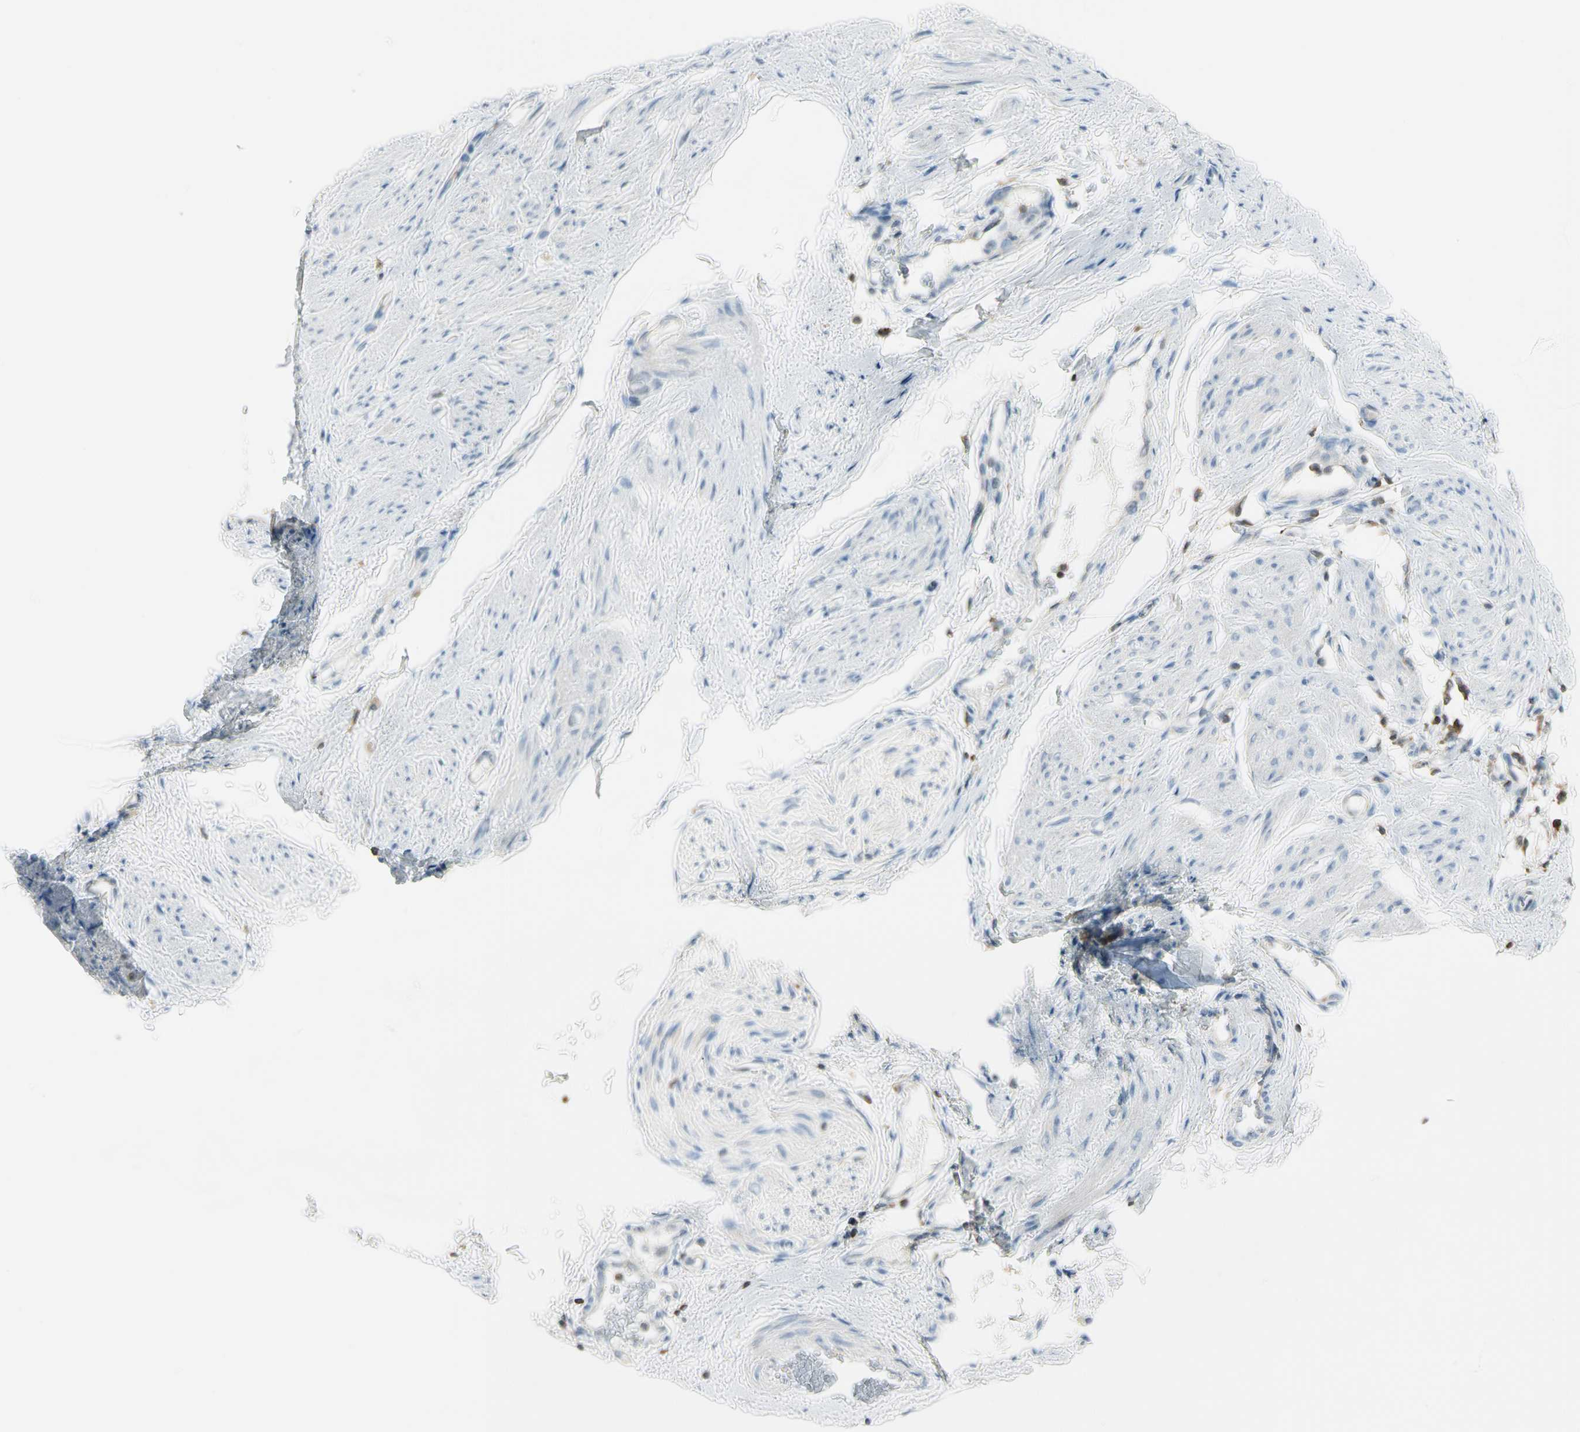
{"staining": {"intensity": "negative", "quantity": "none", "location": "none"}, "tissue": "smooth muscle", "cell_type": "Smooth muscle cells", "image_type": "normal", "snomed": [{"axis": "morphology", "description": "Normal tissue, NOS"}, {"axis": "topography", "description": "Smooth muscle"}, {"axis": "topography", "description": "Uterus"}], "caption": "Image shows no protein expression in smooth muscle cells of benign smooth muscle.", "gene": "CAPZA2", "patient": {"sex": "female", "age": 39}}